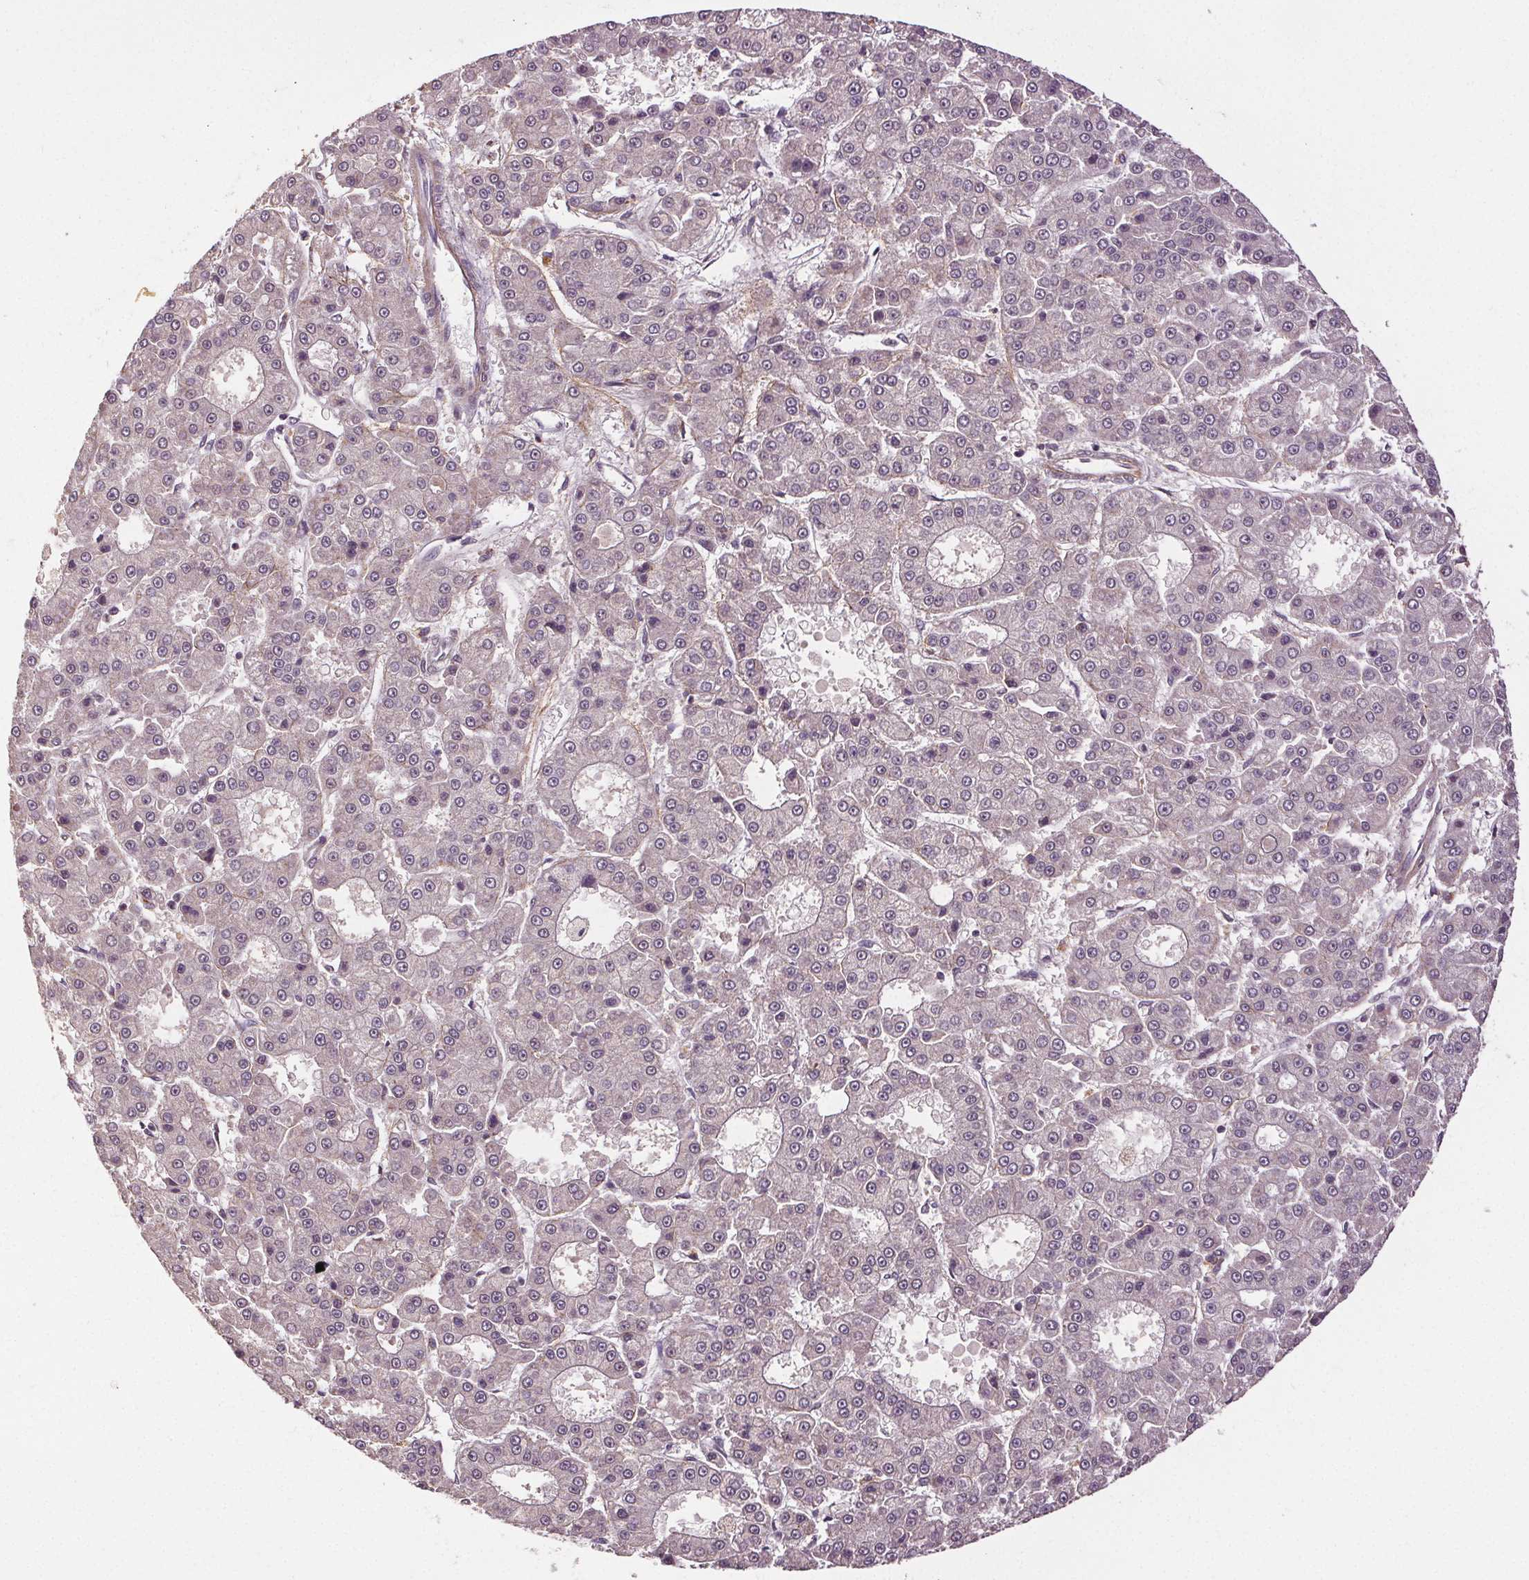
{"staining": {"intensity": "negative", "quantity": "none", "location": "none"}, "tissue": "liver cancer", "cell_type": "Tumor cells", "image_type": "cancer", "snomed": [{"axis": "morphology", "description": "Carcinoma, Hepatocellular, NOS"}, {"axis": "topography", "description": "Liver"}], "caption": "A histopathology image of human hepatocellular carcinoma (liver) is negative for staining in tumor cells.", "gene": "EPHB3", "patient": {"sex": "male", "age": 70}}